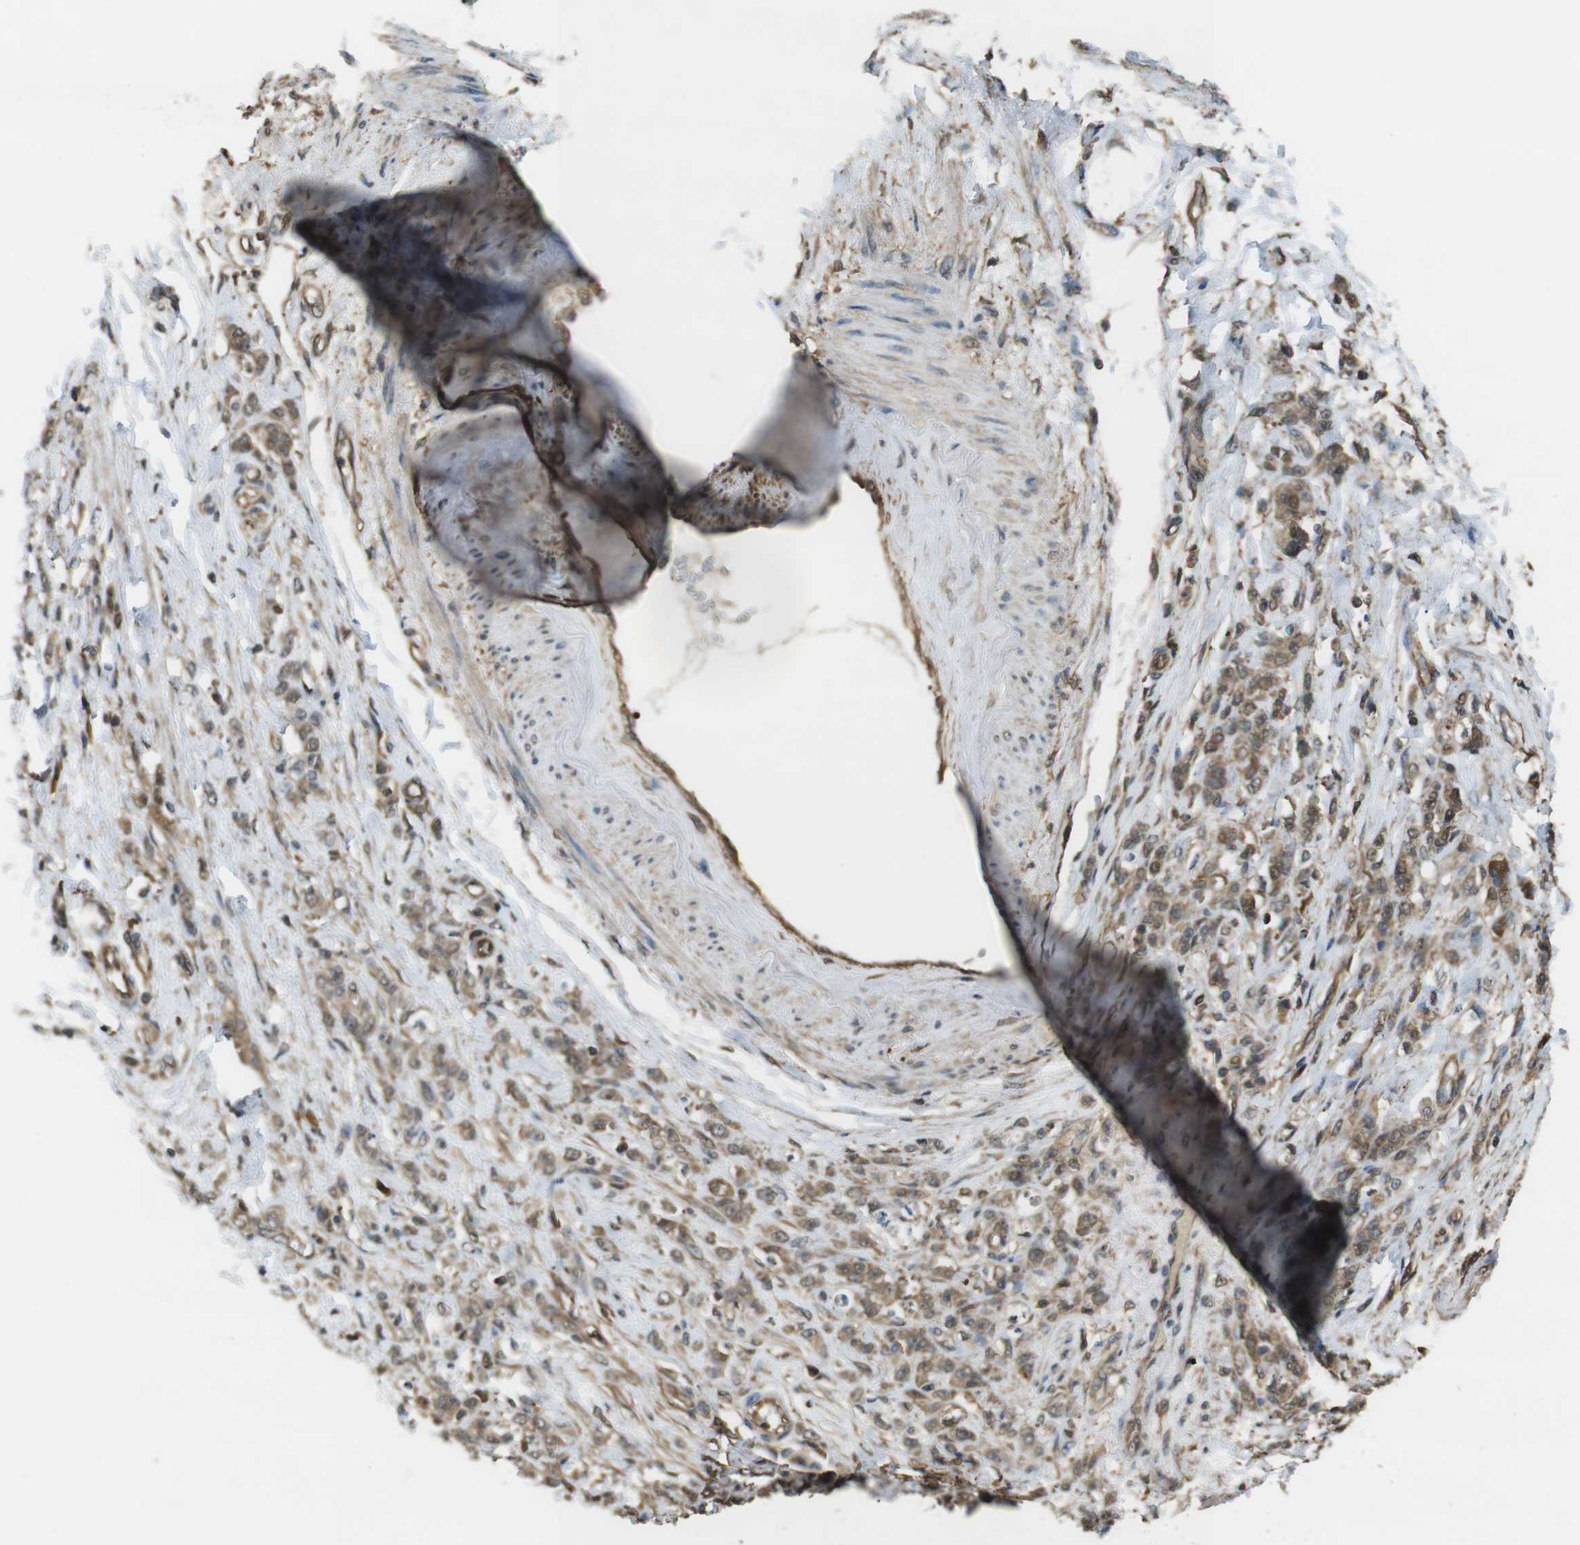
{"staining": {"intensity": "moderate", "quantity": ">75%", "location": "cytoplasmic/membranous"}, "tissue": "stomach cancer", "cell_type": "Tumor cells", "image_type": "cancer", "snomed": [{"axis": "morphology", "description": "Adenocarcinoma, NOS"}, {"axis": "topography", "description": "Stomach"}], "caption": "The photomicrograph exhibits staining of stomach adenocarcinoma, revealing moderate cytoplasmic/membranous protein positivity (brown color) within tumor cells. (Stains: DAB (3,3'-diaminobenzidine) in brown, nuclei in blue, Microscopy: brightfield microscopy at high magnification).", "gene": "ARHGDIA", "patient": {"sex": "male", "age": 82}}